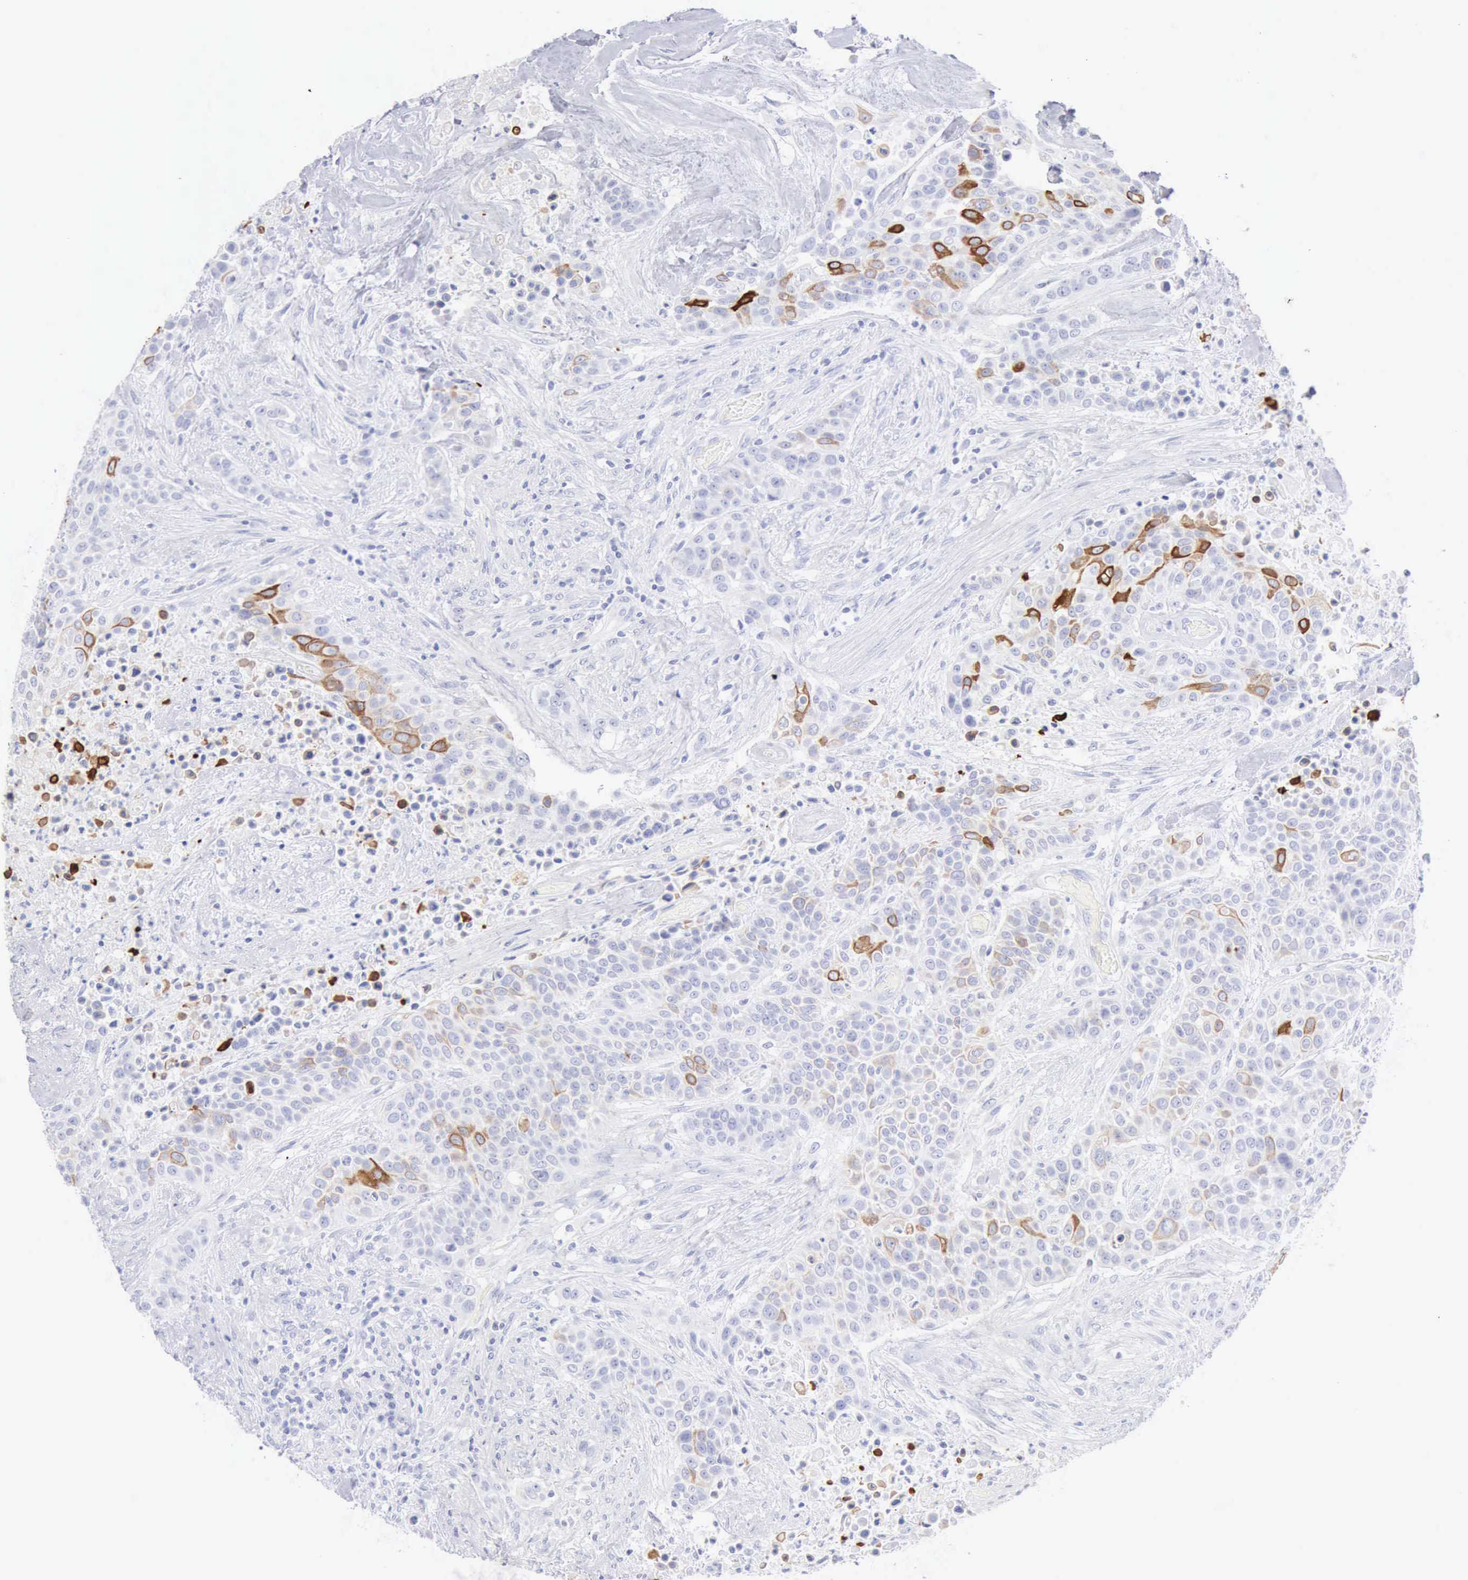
{"staining": {"intensity": "strong", "quantity": "<25%", "location": "cytoplasmic/membranous"}, "tissue": "urothelial cancer", "cell_type": "Tumor cells", "image_type": "cancer", "snomed": [{"axis": "morphology", "description": "Urothelial carcinoma, High grade"}, {"axis": "topography", "description": "Urinary bladder"}], "caption": "Protein expression analysis of human urothelial cancer reveals strong cytoplasmic/membranous expression in approximately <25% of tumor cells.", "gene": "KRT10", "patient": {"sex": "male", "age": 74}}